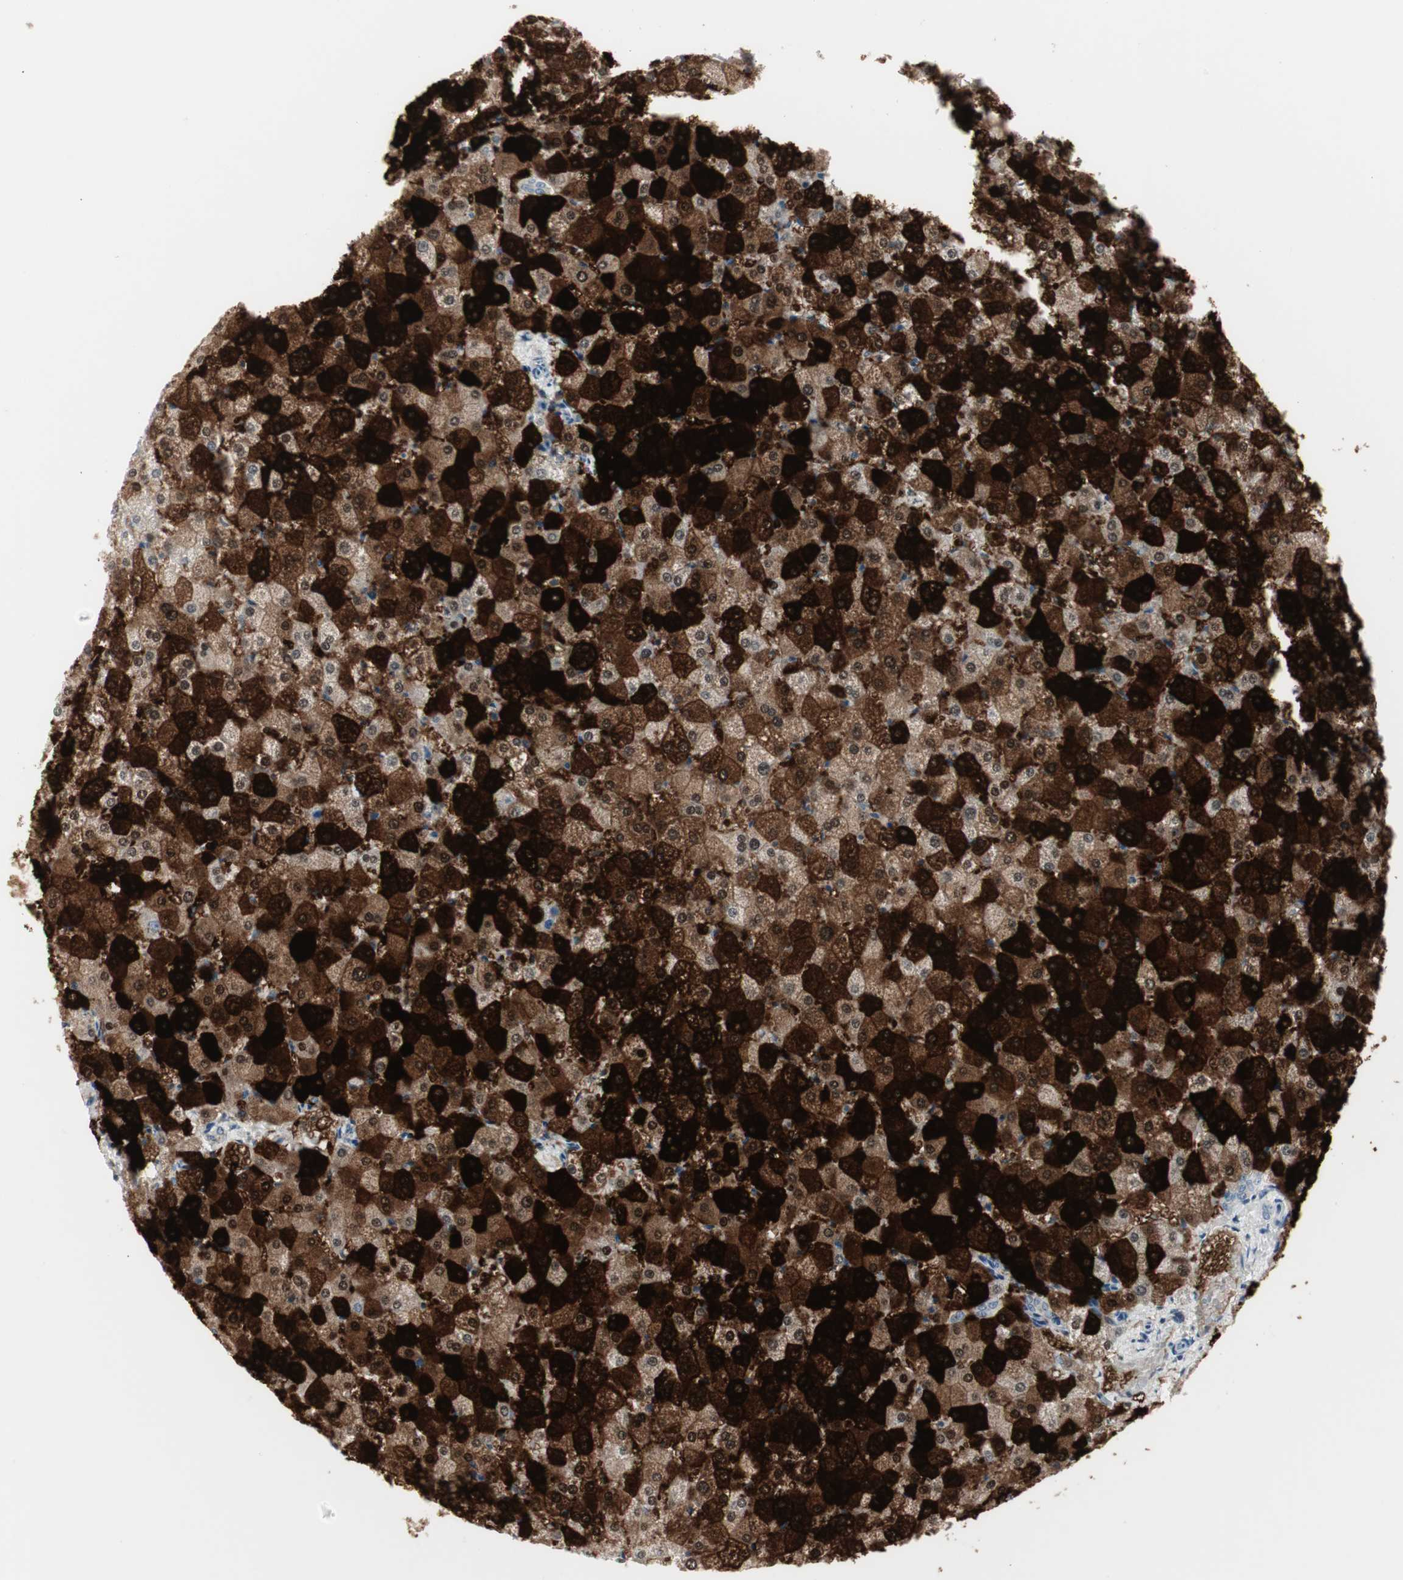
{"staining": {"intensity": "negative", "quantity": "none", "location": "none"}, "tissue": "liver", "cell_type": "Cholangiocytes", "image_type": "normal", "snomed": [{"axis": "morphology", "description": "Normal tissue, NOS"}, {"axis": "topography", "description": "Liver"}], "caption": "There is no significant positivity in cholangiocytes of liver. The staining was performed using DAB (3,3'-diaminobenzidine) to visualize the protein expression in brown, while the nuclei were stained in blue with hematoxylin (Magnification: 20x).", "gene": "MAP4K4", "patient": {"sex": "female", "age": 32}}